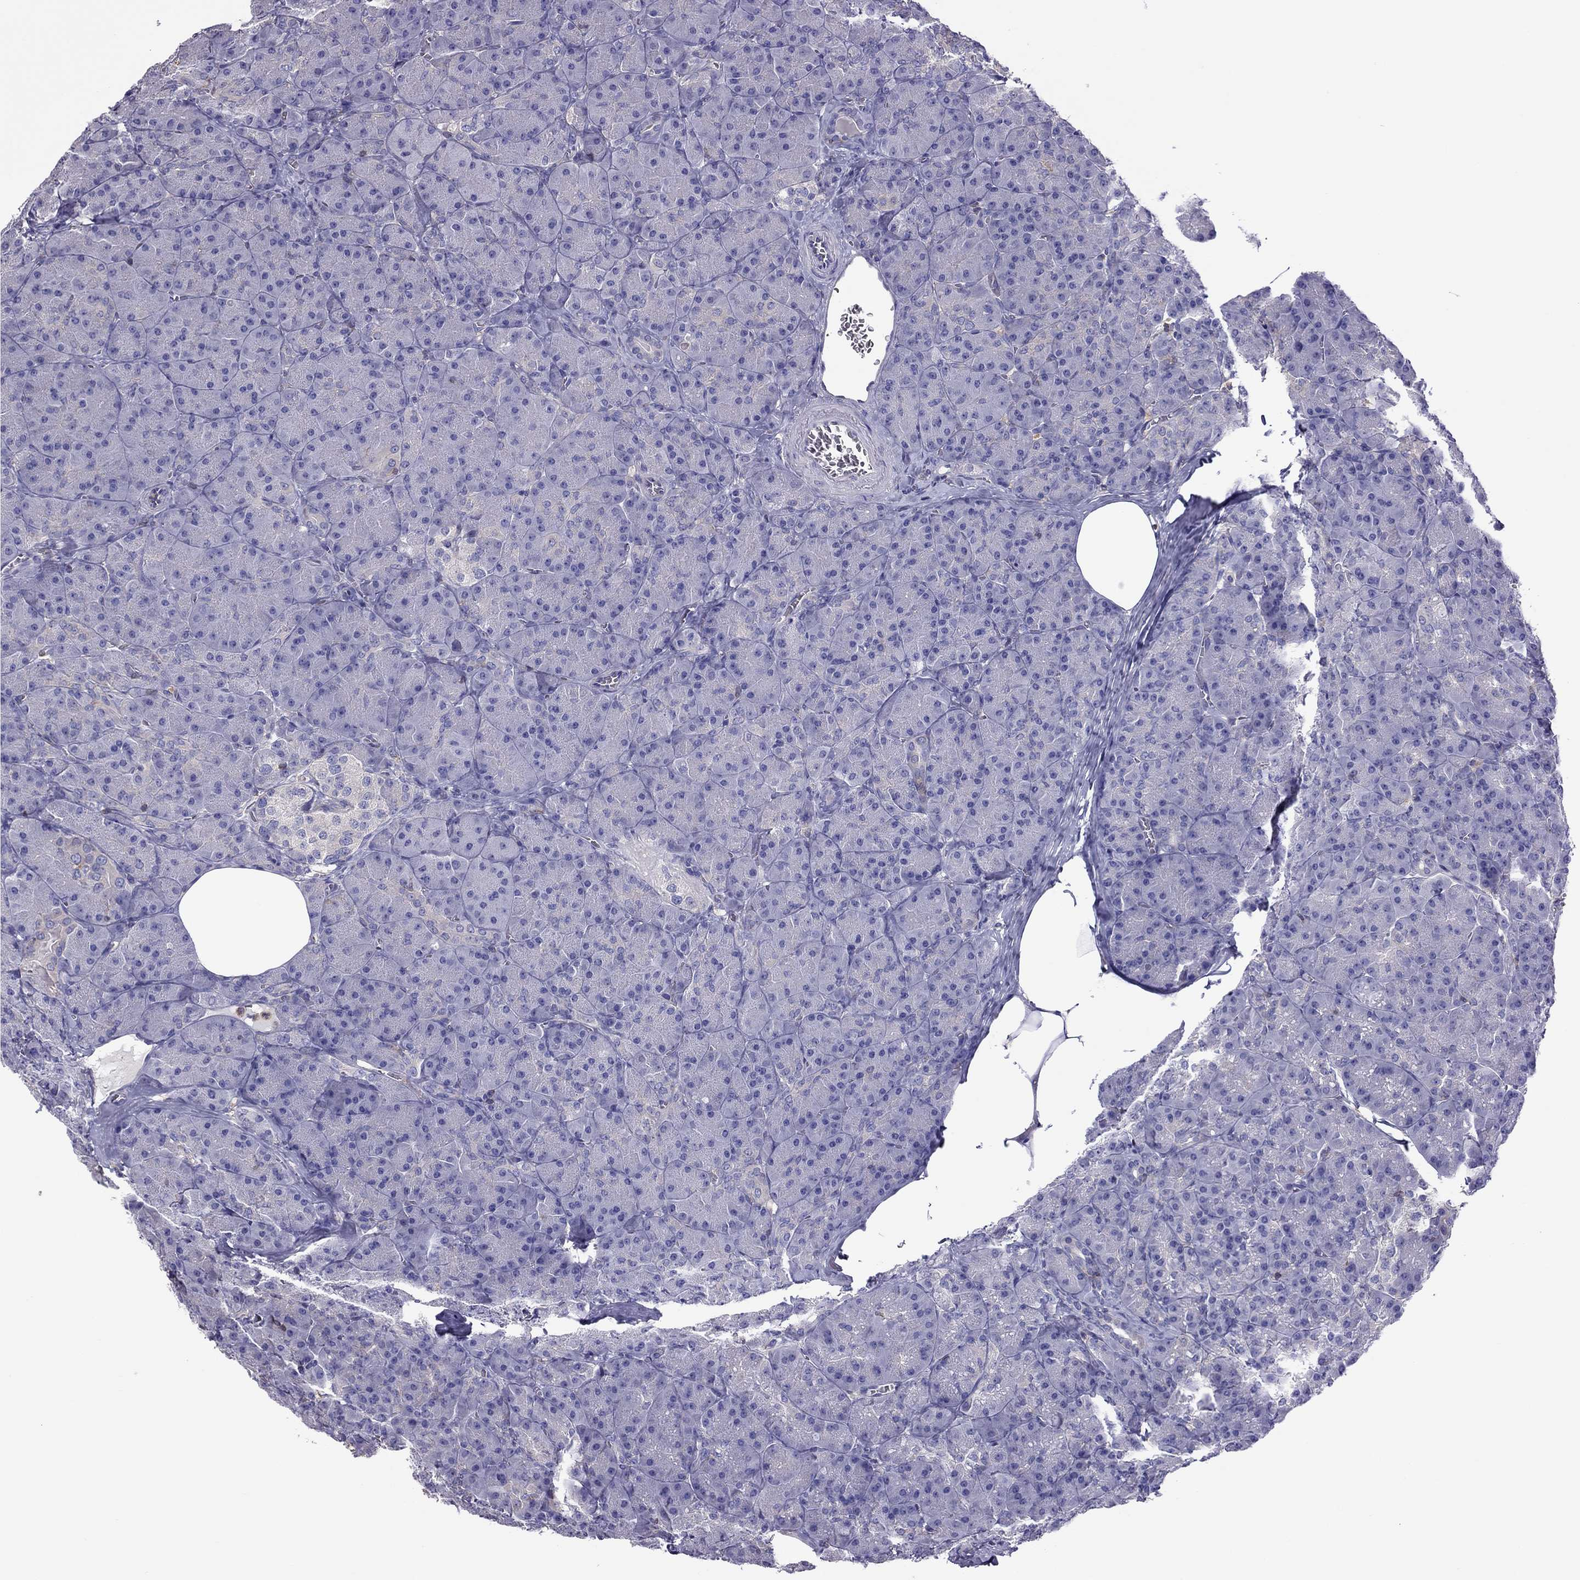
{"staining": {"intensity": "negative", "quantity": "none", "location": "none"}, "tissue": "pancreas", "cell_type": "Exocrine glandular cells", "image_type": "normal", "snomed": [{"axis": "morphology", "description": "Normal tissue, NOS"}, {"axis": "topography", "description": "Pancreas"}], "caption": "An immunohistochemistry (IHC) histopathology image of unremarkable pancreas is shown. There is no staining in exocrine glandular cells of pancreas.", "gene": "TEX22", "patient": {"sex": "male", "age": 57}}